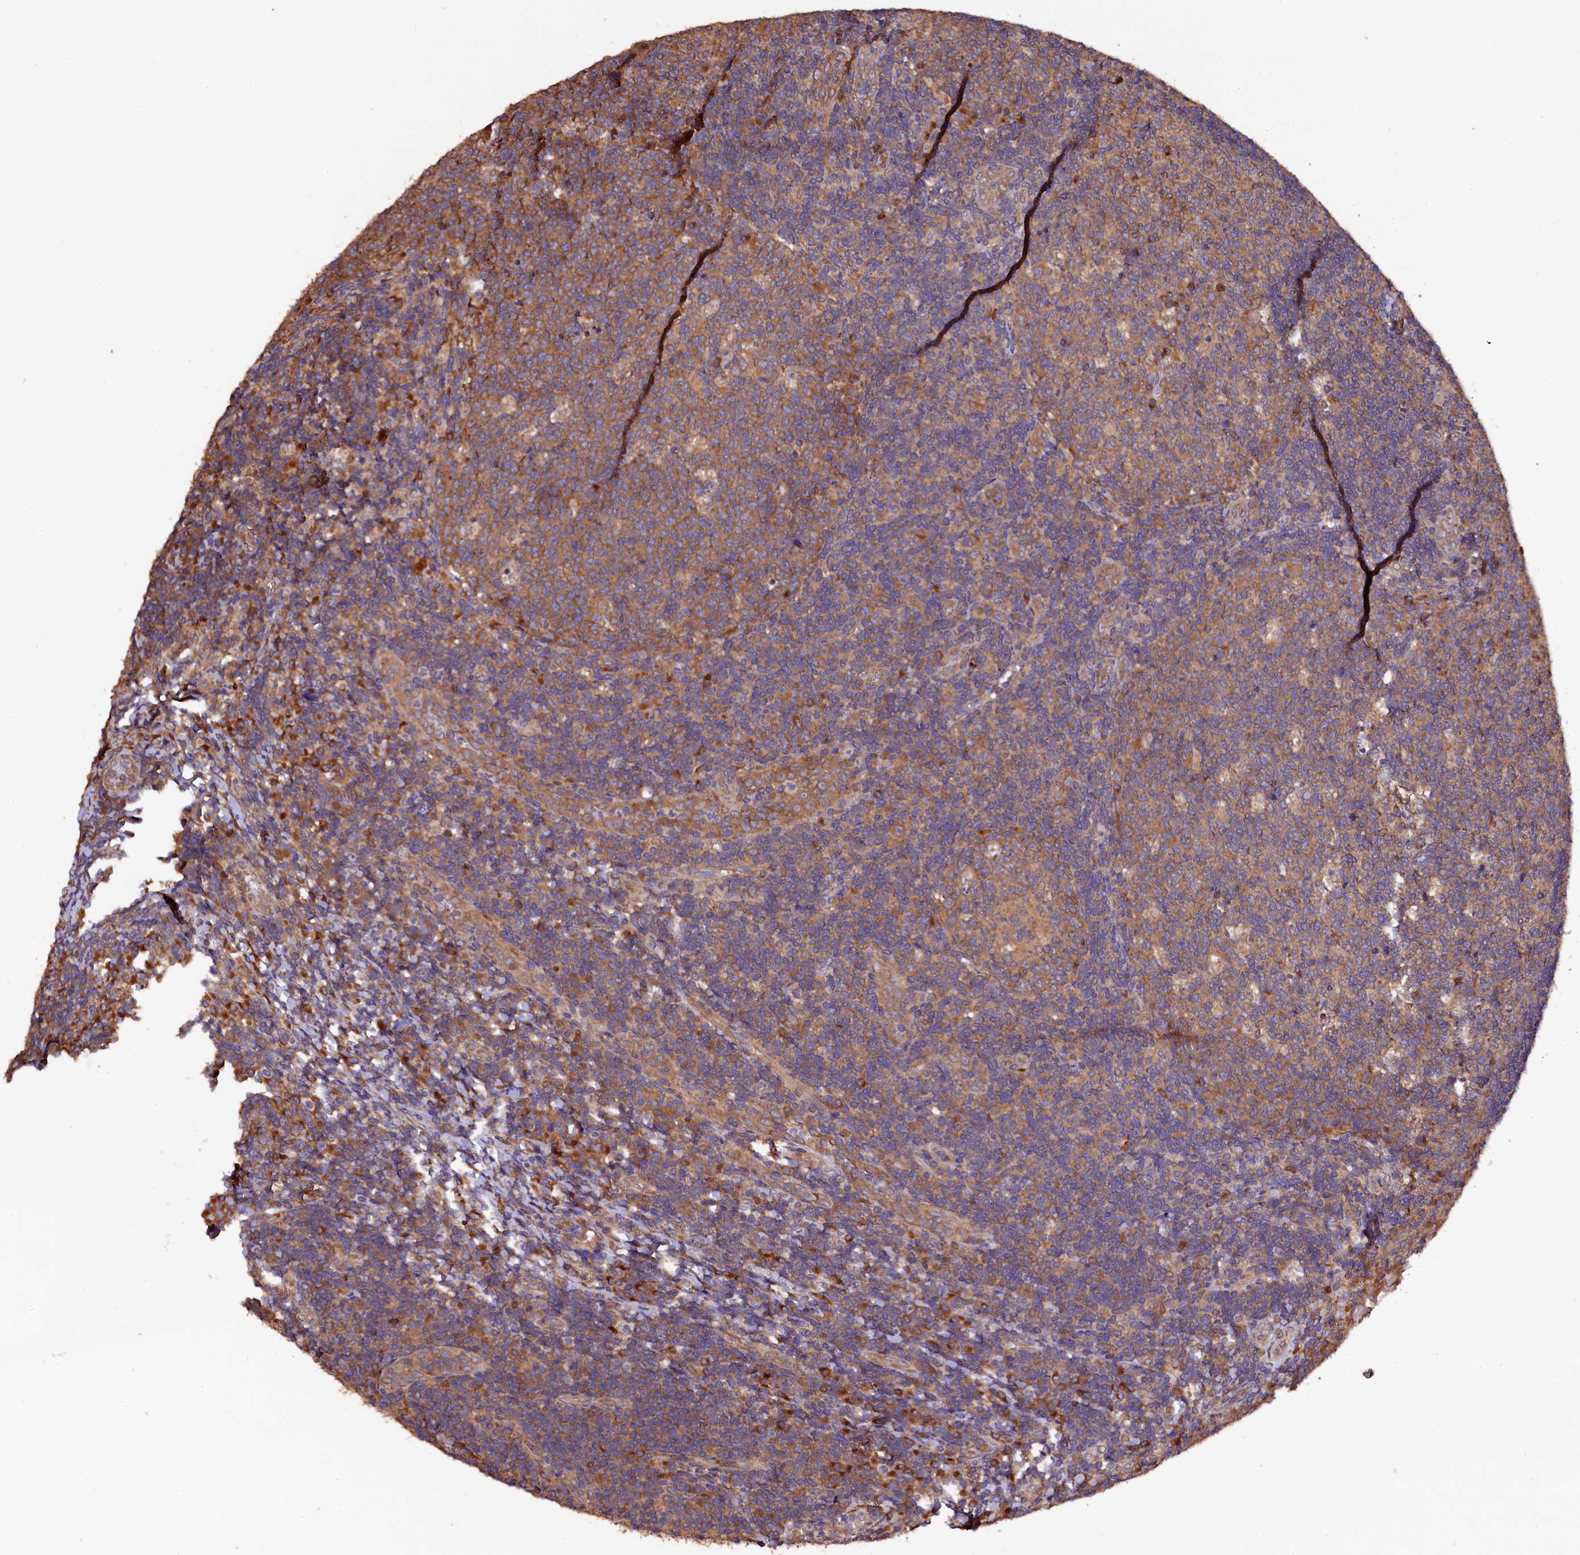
{"staining": {"intensity": "moderate", "quantity": "25%-75%", "location": "cytoplasmic/membranous"}, "tissue": "tonsil", "cell_type": "Germinal center cells", "image_type": "normal", "snomed": [{"axis": "morphology", "description": "Normal tissue, NOS"}, {"axis": "topography", "description": "Tonsil"}], "caption": "Moderate cytoplasmic/membranous protein positivity is identified in about 25%-75% of germinal center cells in tonsil. (Brightfield microscopy of DAB IHC at high magnification).", "gene": "KLC2", "patient": {"sex": "male", "age": 17}}